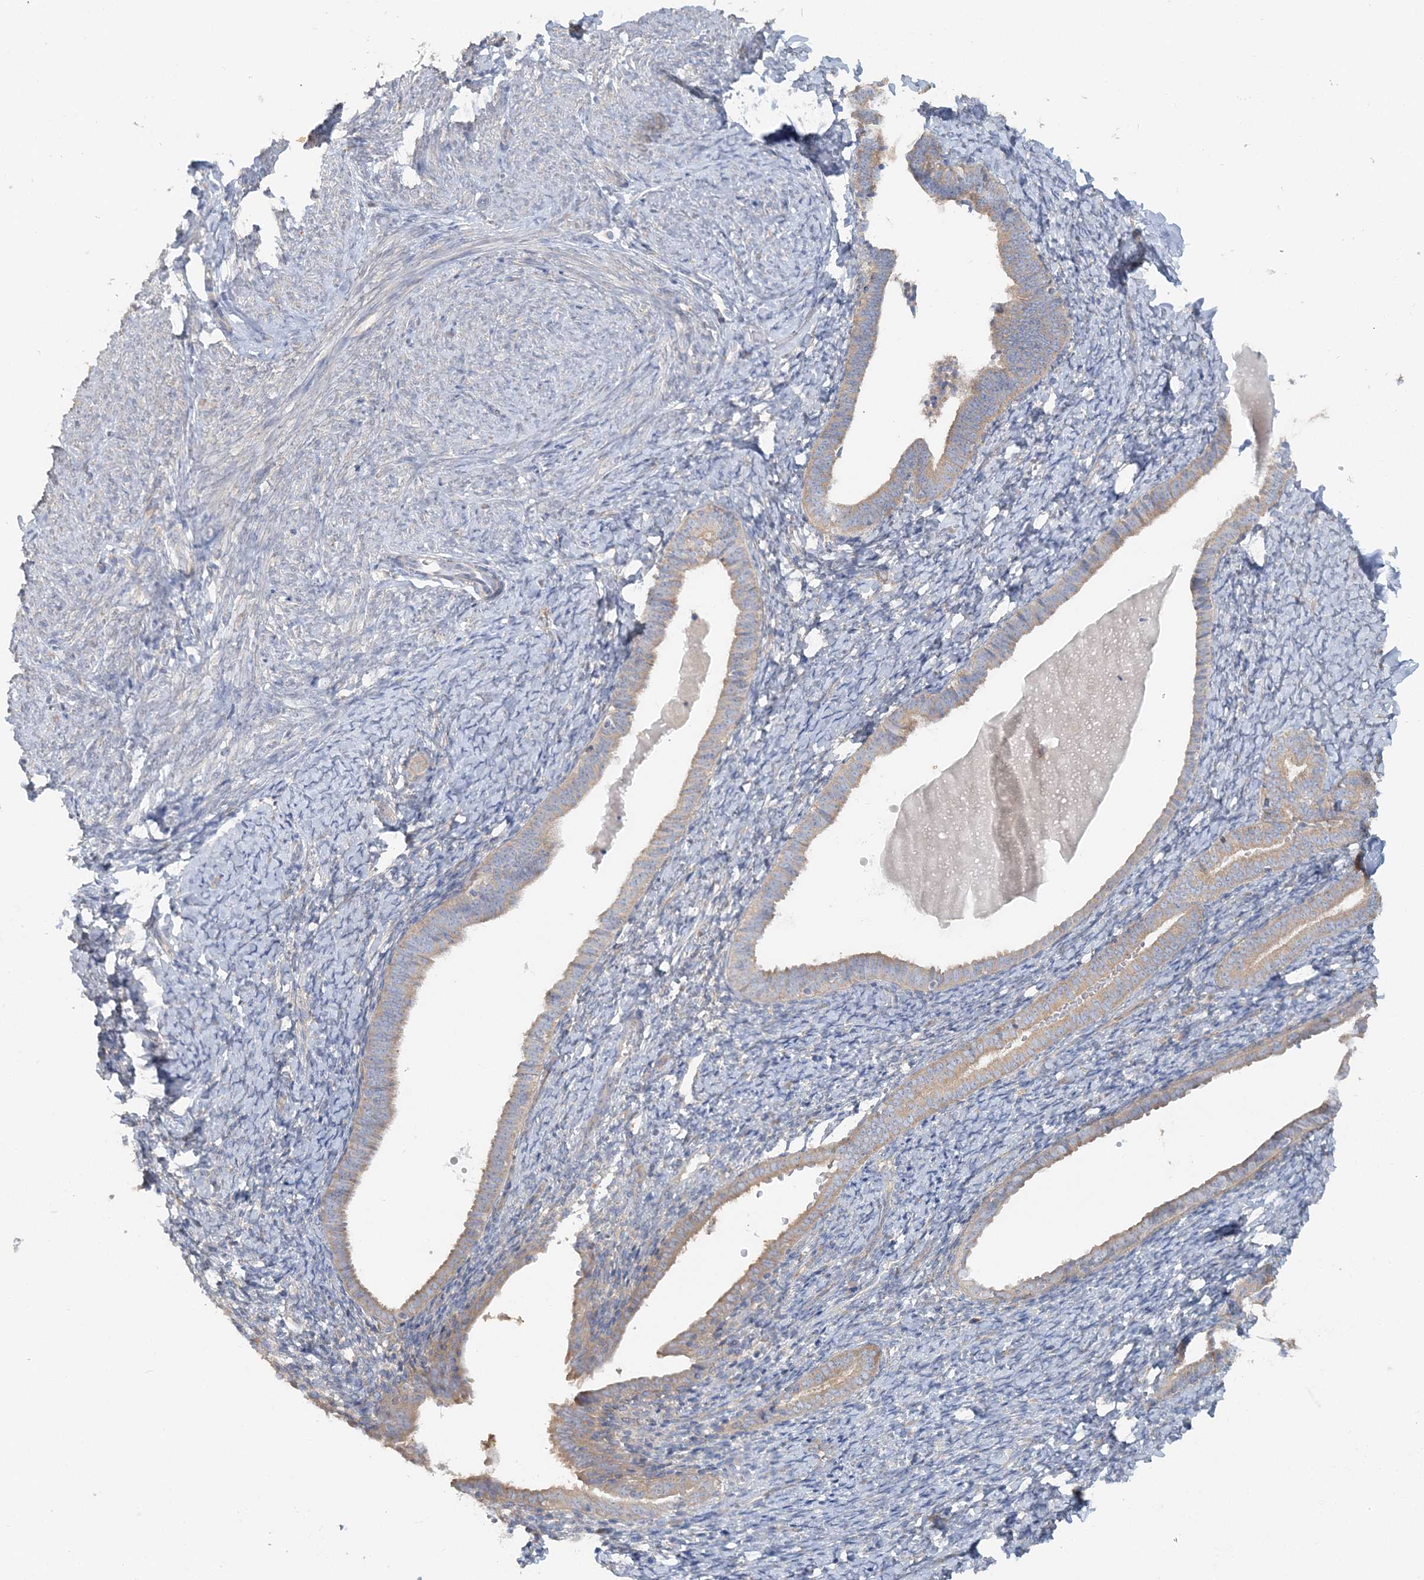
{"staining": {"intensity": "moderate", "quantity": "<25%", "location": "cytoplasmic/membranous"}, "tissue": "endometrium", "cell_type": "Cells in endometrial stroma", "image_type": "normal", "snomed": [{"axis": "morphology", "description": "Normal tissue, NOS"}, {"axis": "topography", "description": "Endometrium"}], "caption": "The photomicrograph shows staining of unremarkable endometrium, revealing moderate cytoplasmic/membranous protein positivity (brown color) within cells in endometrial stroma. The protein of interest is stained brown, and the nuclei are stained in blue (DAB (3,3'-diaminobenzidine) IHC with brightfield microscopy, high magnification).", "gene": "TBC1D5", "patient": {"sex": "female", "age": 72}}